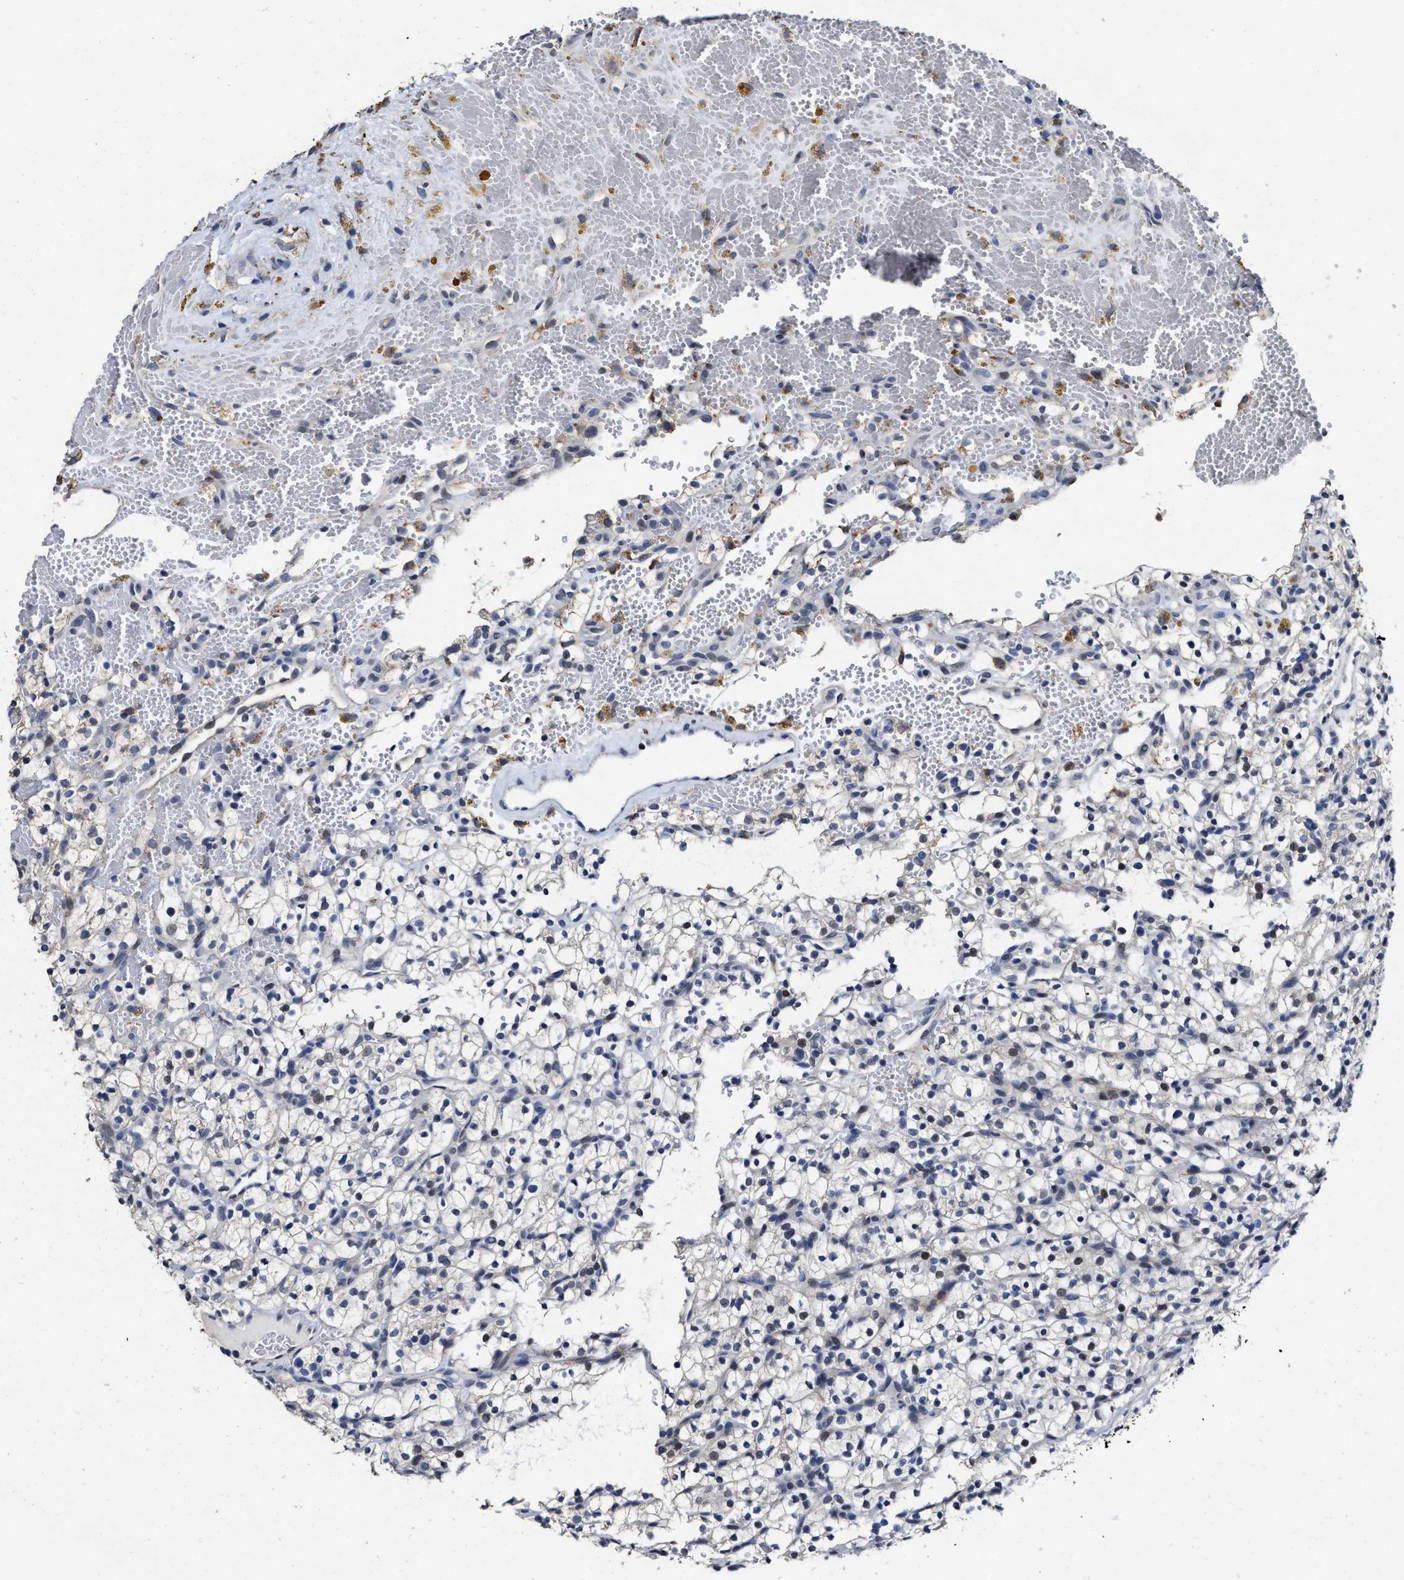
{"staining": {"intensity": "negative", "quantity": "none", "location": "none"}, "tissue": "renal cancer", "cell_type": "Tumor cells", "image_type": "cancer", "snomed": [{"axis": "morphology", "description": "Adenocarcinoma, NOS"}, {"axis": "topography", "description": "Kidney"}], "caption": "This is an immunohistochemistry histopathology image of adenocarcinoma (renal). There is no positivity in tumor cells.", "gene": "ZFAT", "patient": {"sex": "female", "age": 57}}